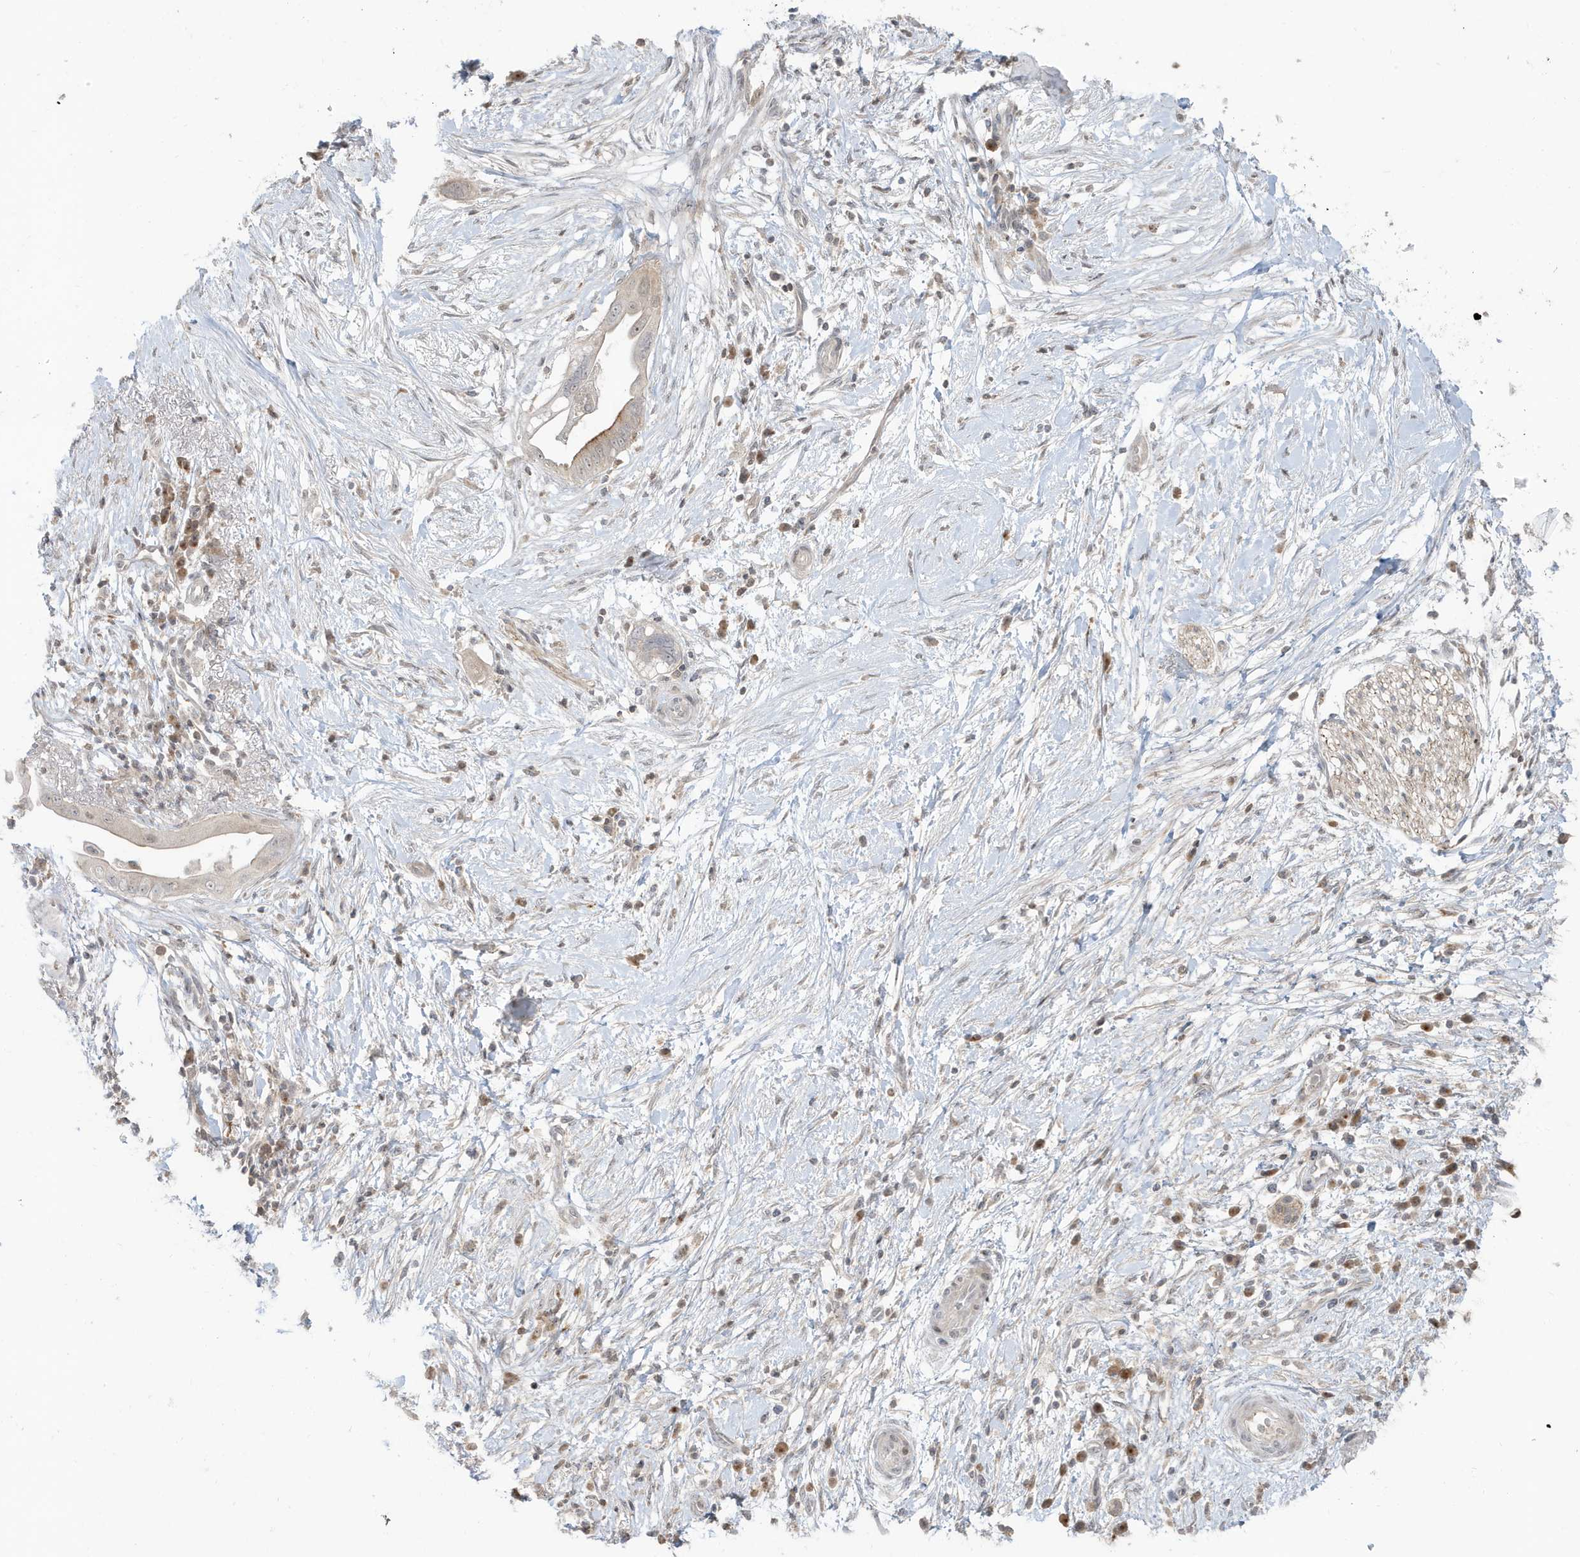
{"staining": {"intensity": "weak", "quantity": ">75%", "location": "cytoplasmic/membranous"}, "tissue": "pancreatic cancer", "cell_type": "Tumor cells", "image_type": "cancer", "snomed": [{"axis": "morphology", "description": "Adenocarcinoma, NOS"}, {"axis": "topography", "description": "Pancreas"}], "caption": "Protein expression analysis of human pancreatic adenocarcinoma reveals weak cytoplasmic/membranous expression in about >75% of tumor cells. (Stains: DAB in brown, nuclei in blue, Microscopy: brightfield microscopy at high magnification).", "gene": "PRRT3", "patient": {"sex": "male", "age": 68}}